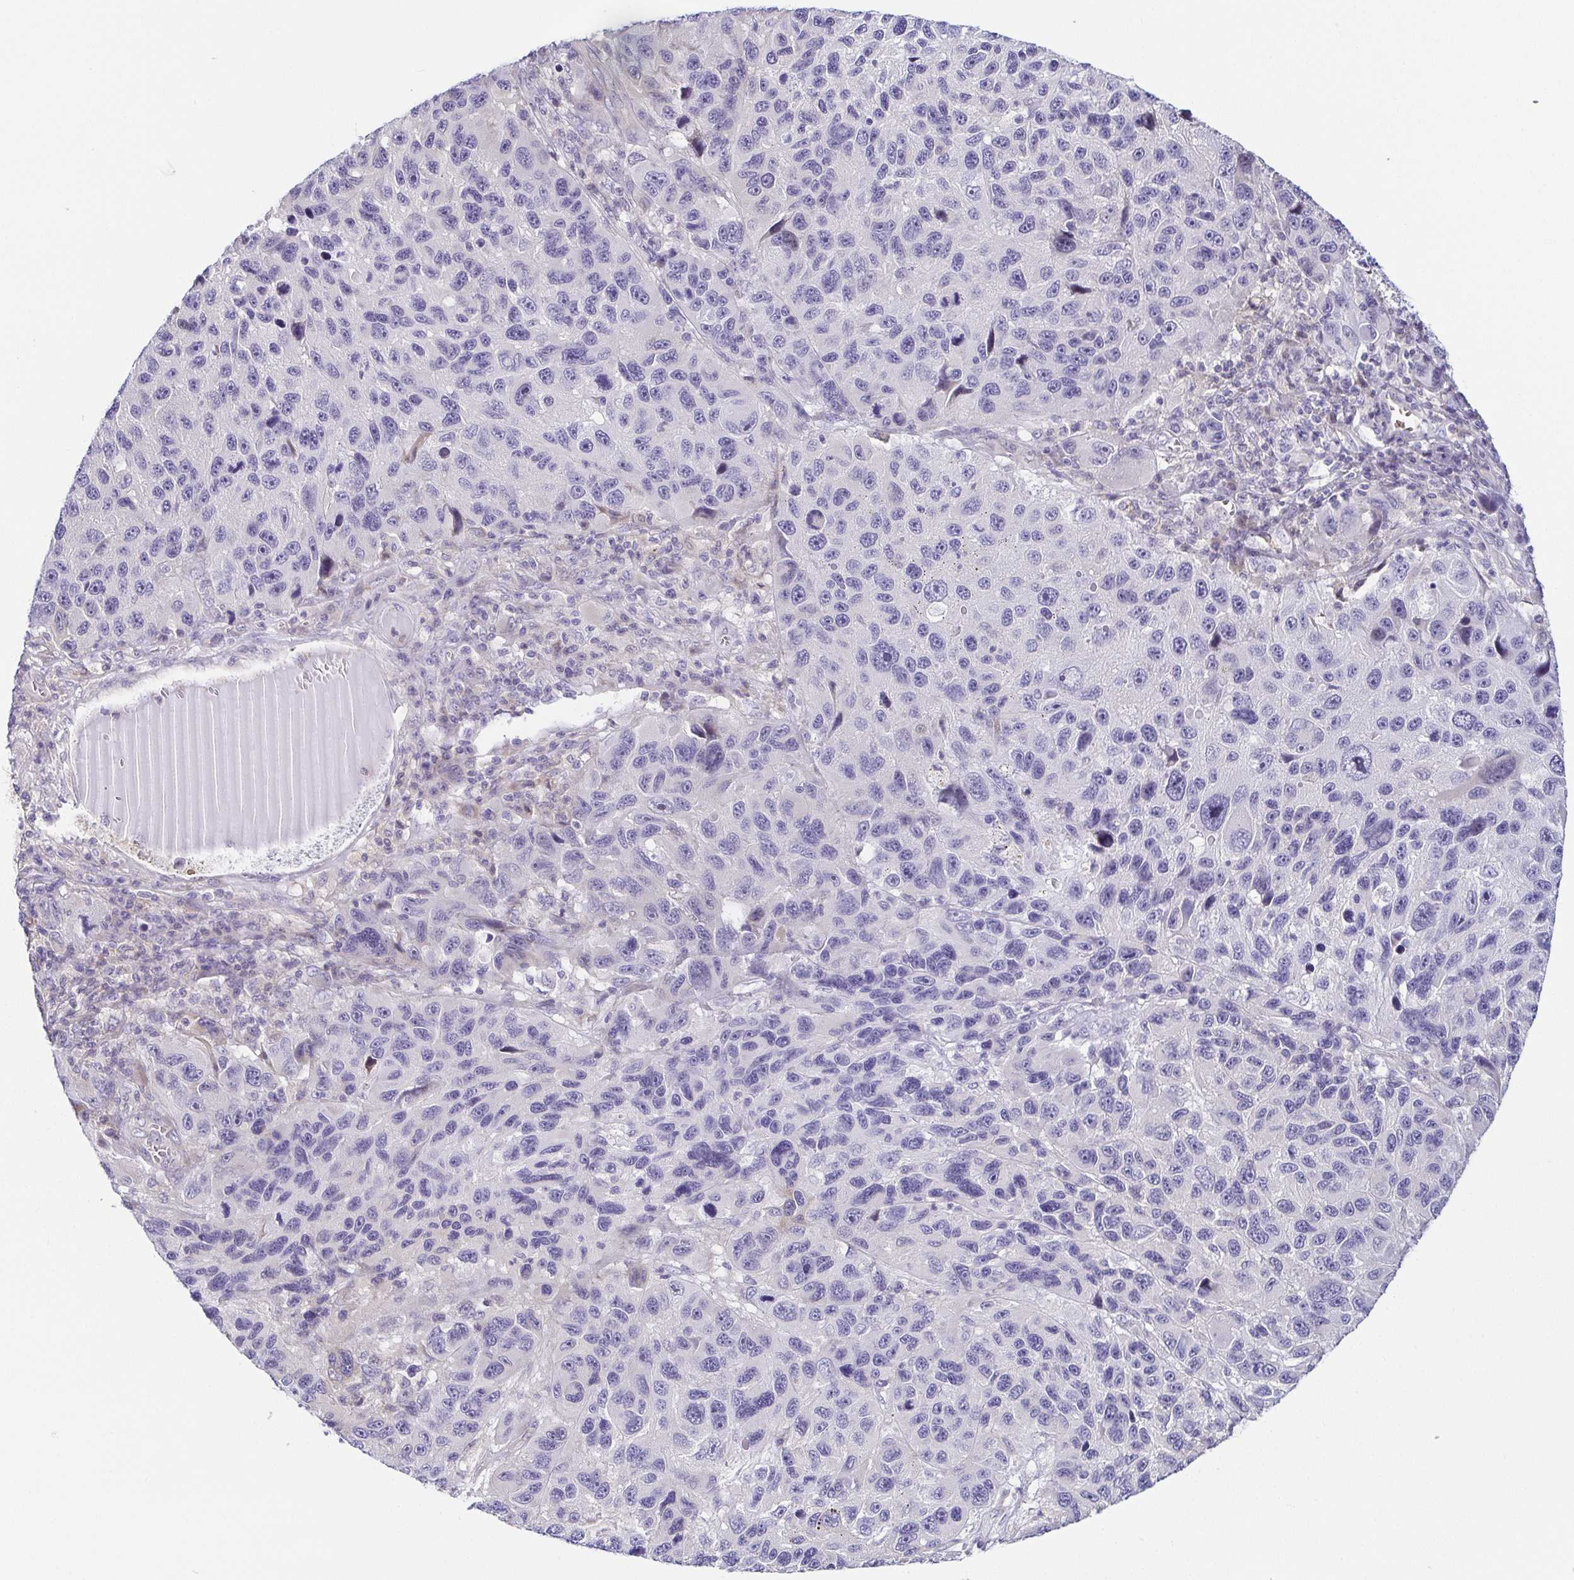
{"staining": {"intensity": "negative", "quantity": "none", "location": "none"}, "tissue": "melanoma", "cell_type": "Tumor cells", "image_type": "cancer", "snomed": [{"axis": "morphology", "description": "Malignant melanoma, NOS"}, {"axis": "topography", "description": "Skin"}], "caption": "Tumor cells are negative for brown protein staining in melanoma. (Immunohistochemistry (ihc), brightfield microscopy, high magnification).", "gene": "FAM162B", "patient": {"sex": "male", "age": 53}}